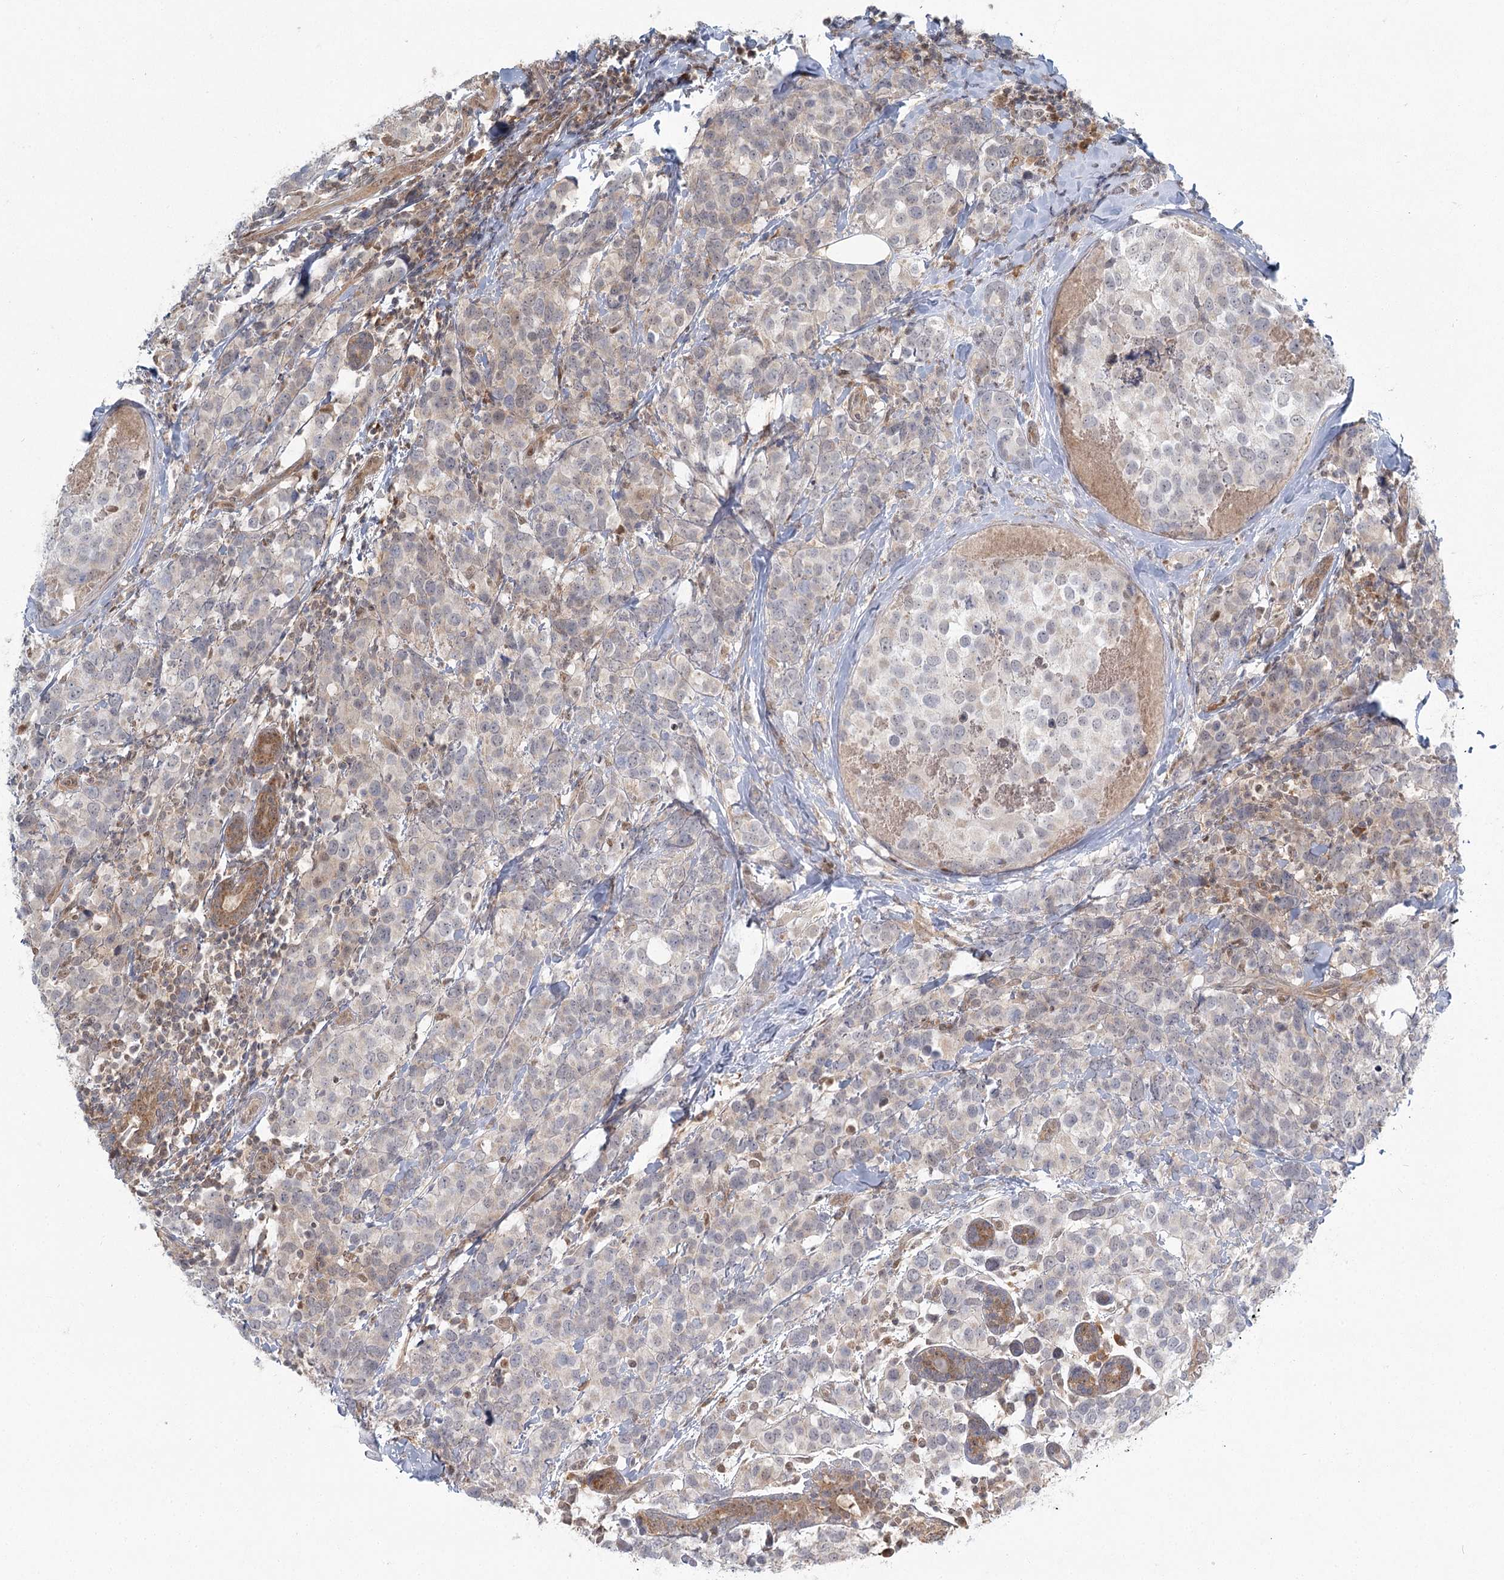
{"staining": {"intensity": "negative", "quantity": "none", "location": "none"}, "tissue": "breast cancer", "cell_type": "Tumor cells", "image_type": "cancer", "snomed": [{"axis": "morphology", "description": "Lobular carcinoma"}, {"axis": "topography", "description": "Breast"}], "caption": "Breast cancer was stained to show a protein in brown. There is no significant expression in tumor cells.", "gene": "THNSL1", "patient": {"sex": "female", "age": 59}}